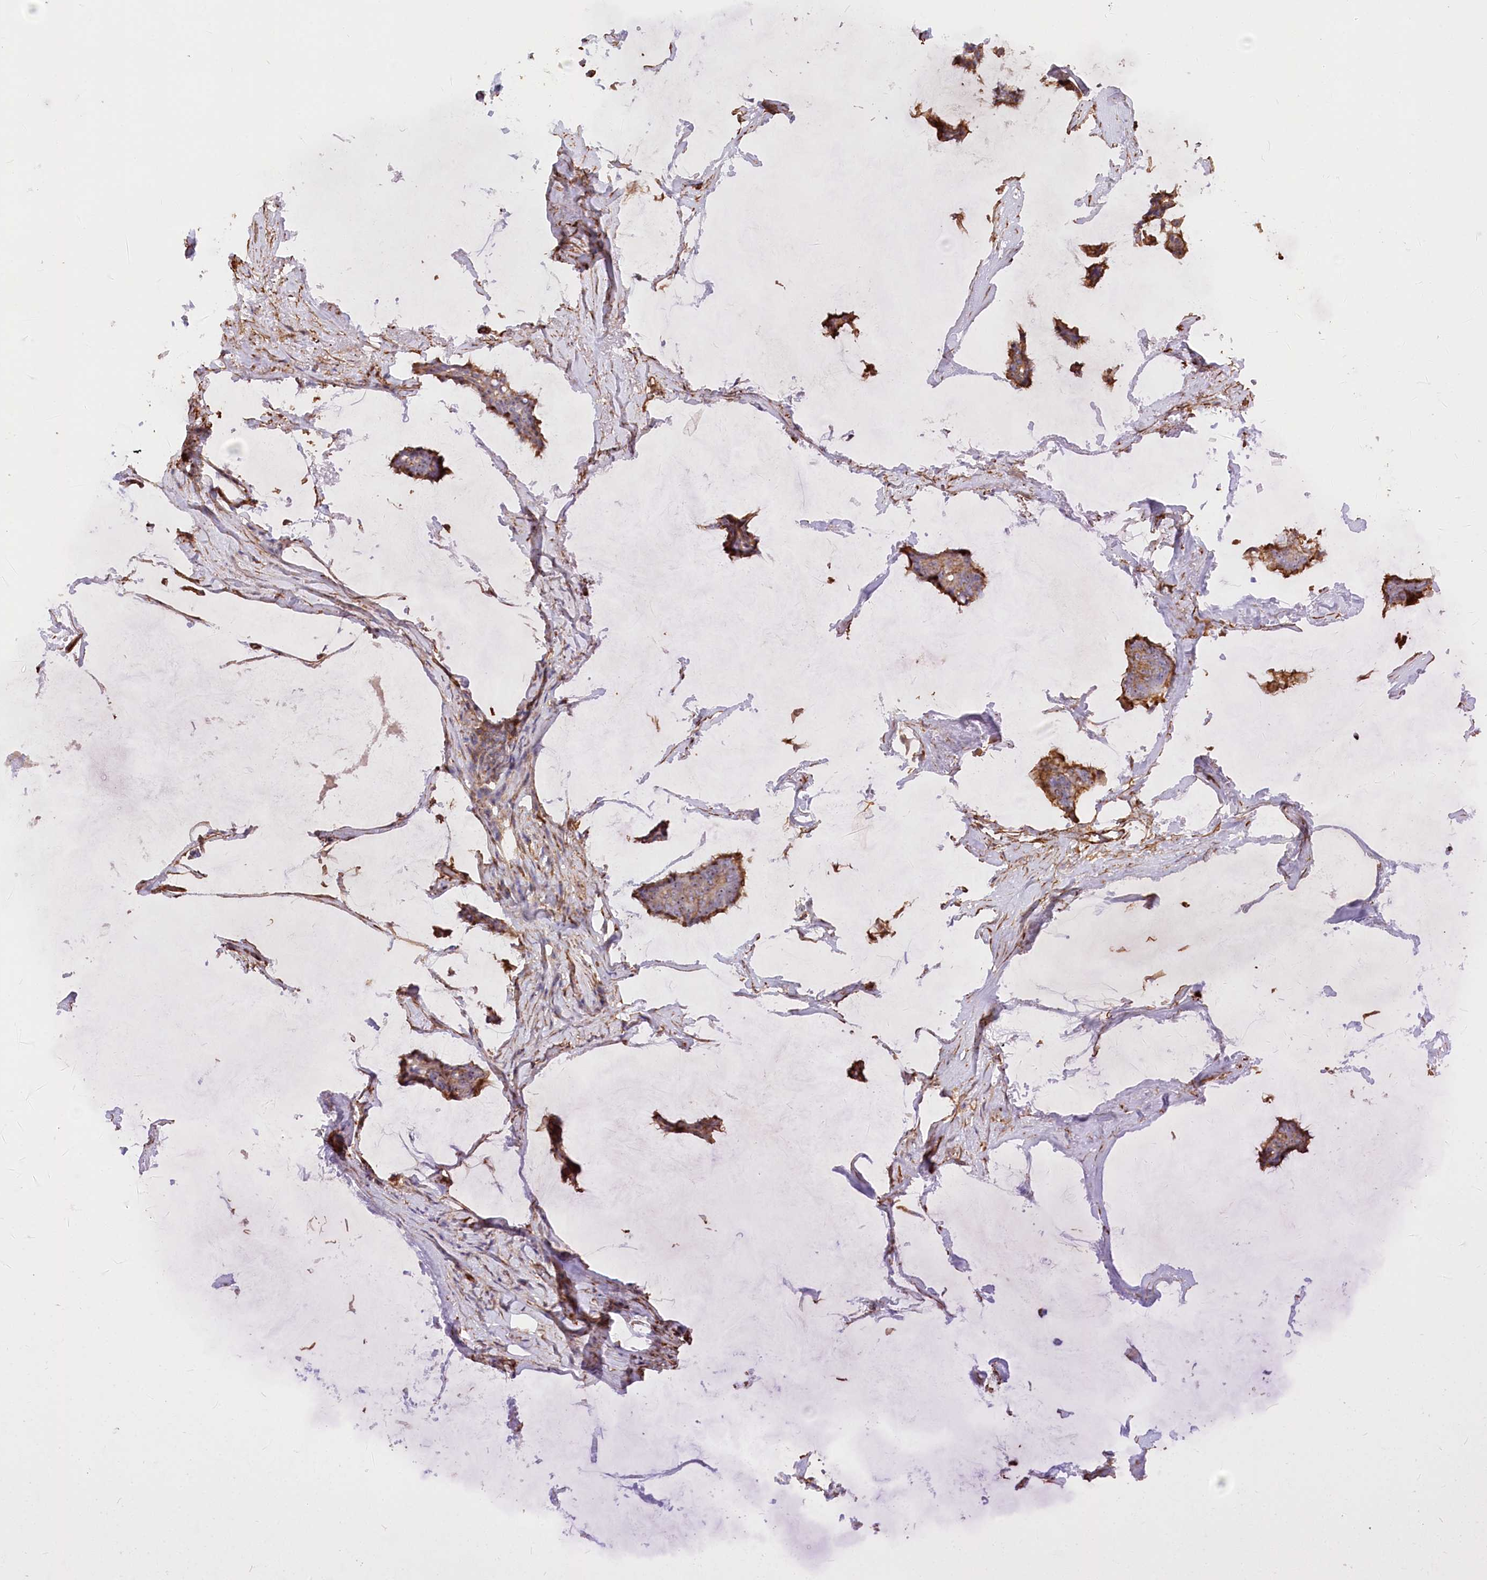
{"staining": {"intensity": "moderate", "quantity": "25%-75%", "location": "cytoplasmic/membranous"}, "tissue": "breast cancer", "cell_type": "Tumor cells", "image_type": "cancer", "snomed": [{"axis": "morphology", "description": "Duct carcinoma"}, {"axis": "topography", "description": "Breast"}], "caption": "An image of breast invasive ductal carcinoma stained for a protein demonstrates moderate cytoplasmic/membranous brown staining in tumor cells.", "gene": "WDR36", "patient": {"sex": "female", "age": 93}}